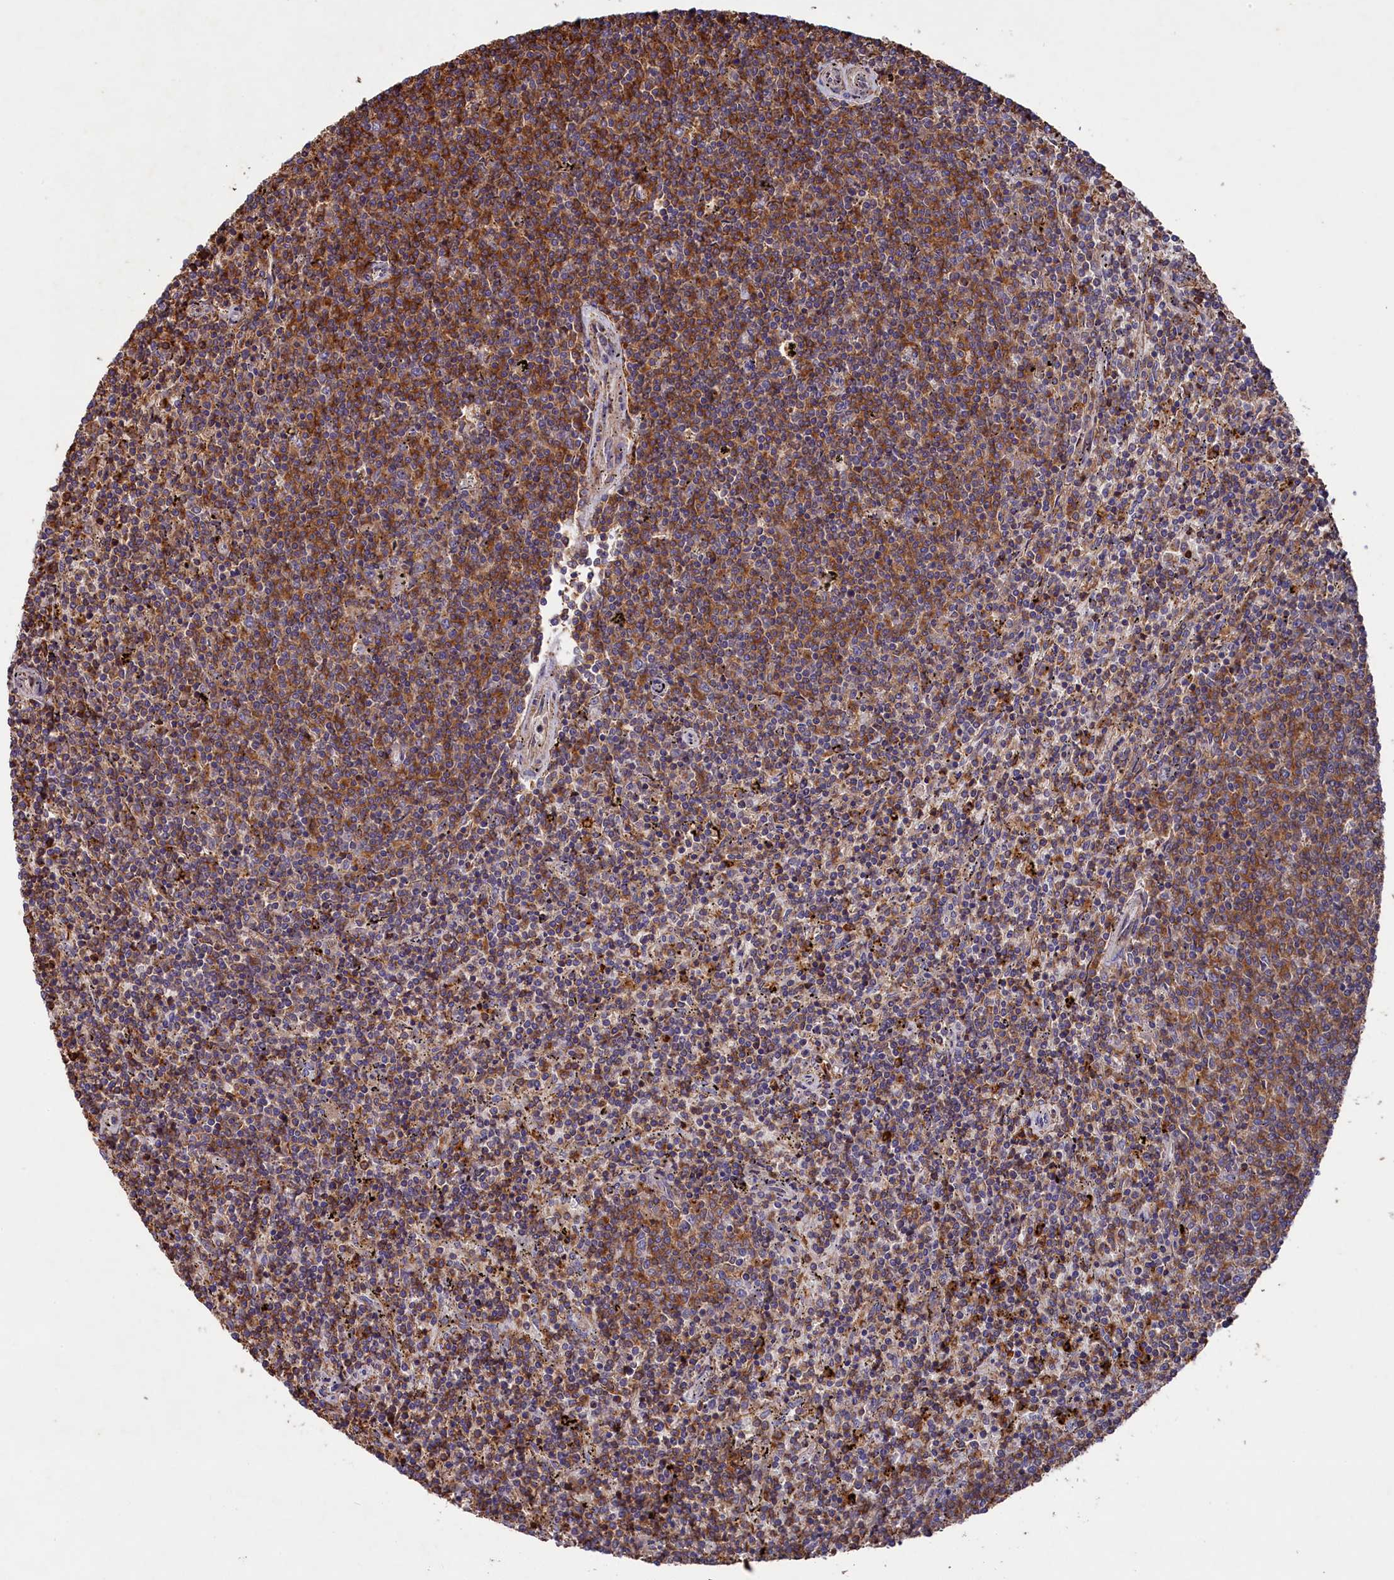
{"staining": {"intensity": "moderate", "quantity": "25%-75%", "location": "cytoplasmic/membranous"}, "tissue": "lymphoma", "cell_type": "Tumor cells", "image_type": "cancer", "snomed": [{"axis": "morphology", "description": "Malignant lymphoma, non-Hodgkin's type, Low grade"}, {"axis": "topography", "description": "Spleen"}], "caption": "Immunohistochemistry (IHC) (DAB) staining of human lymphoma shows moderate cytoplasmic/membranous protein staining in approximately 25%-75% of tumor cells. The staining was performed using DAB to visualize the protein expression in brown, while the nuclei were stained in blue with hematoxylin (Magnification: 20x).", "gene": "RAPSN", "patient": {"sex": "female", "age": 50}}